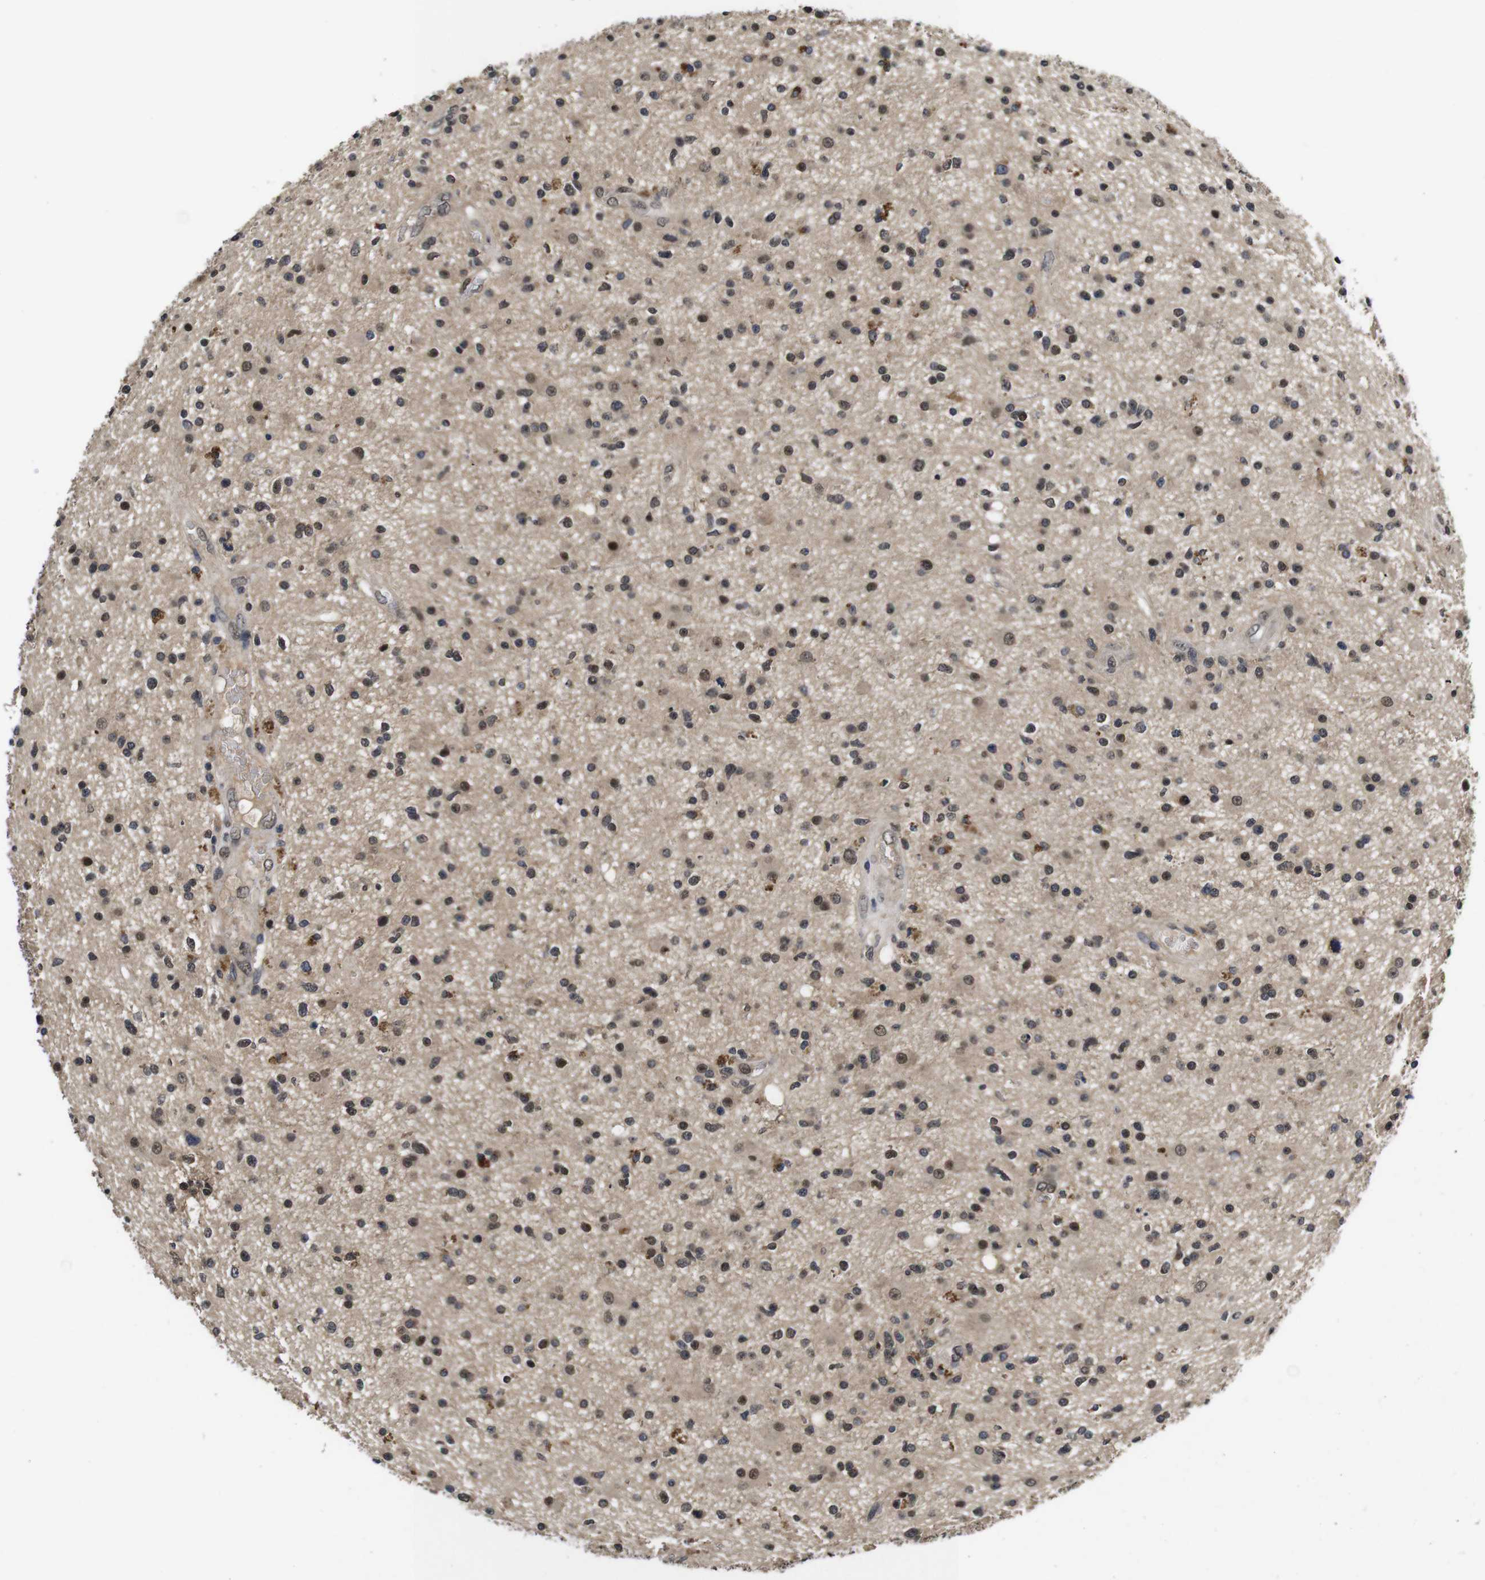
{"staining": {"intensity": "moderate", "quantity": ">75%", "location": "cytoplasmic/membranous,nuclear"}, "tissue": "glioma", "cell_type": "Tumor cells", "image_type": "cancer", "snomed": [{"axis": "morphology", "description": "Glioma, malignant, High grade"}, {"axis": "topography", "description": "Brain"}], "caption": "The image demonstrates immunohistochemical staining of malignant high-grade glioma. There is moderate cytoplasmic/membranous and nuclear expression is appreciated in about >75% of tumor cells. The staining was performed using DAB (3,3'-diaminobenzidine), with brown indicating positive protein expression. Nuclei are stained blue with hematoxylin.", "gene": "ZBTB46", "patient": {"sex": "male", "age": 33}}